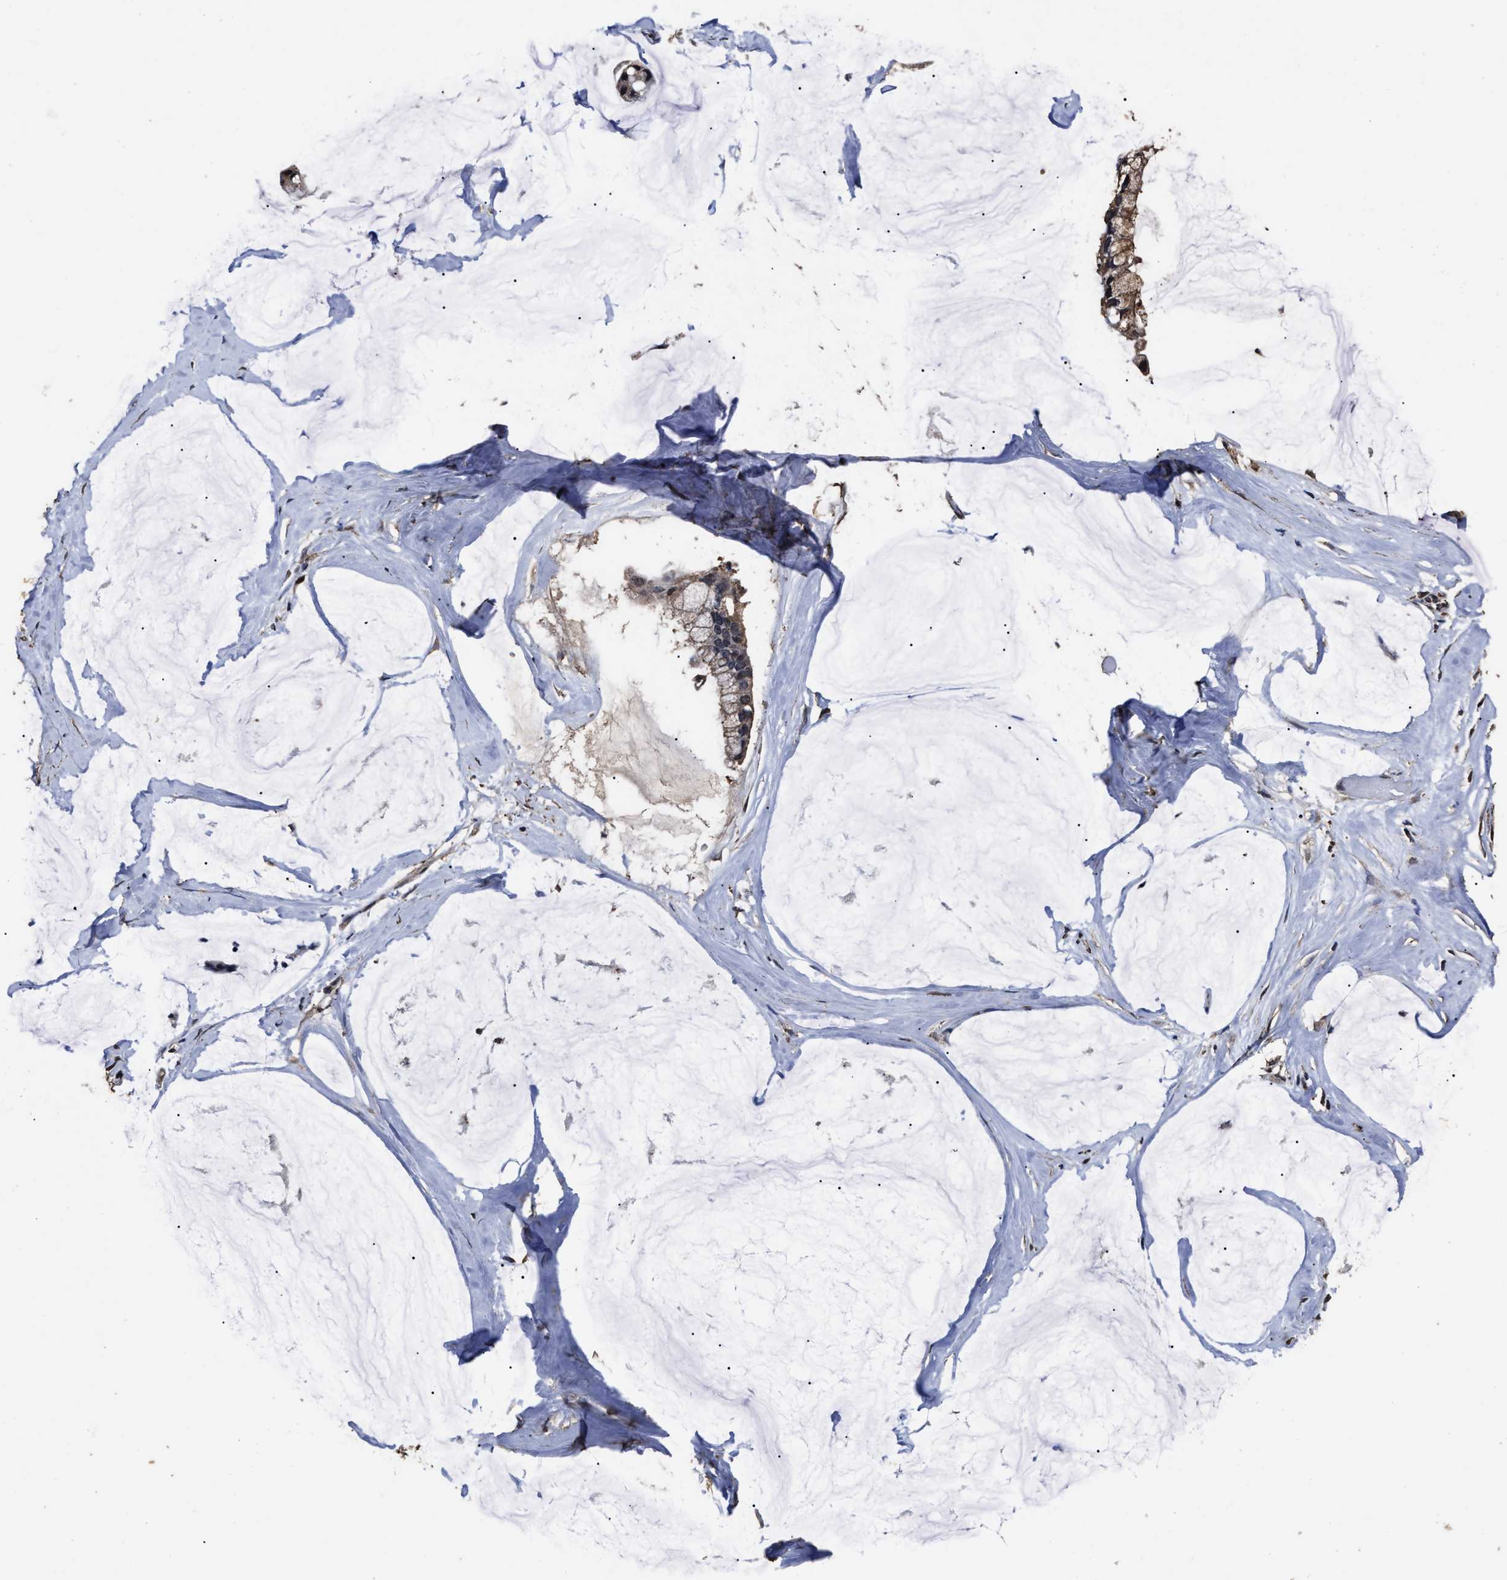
{"staining": {"intensity": "weak", "quantity": ">75%", "location": "cytoplasmic/membranous"}, "tissue": "ovarian cancer", "cell_type": "Tumor cells", "image_type": "cancer", "snomed": [{"axis": "morphology", "description": "Cystadenocarcinoma, mucinous, NOS"}, {"axis": "topography", "description": "Ovary"}], "caption": "High-power microscopy captured an immunohistochemistry histopathology image of ovarian cancer, revealing weak cytoplasmic/membranous staining in approximately >75% of tumor cells. The staining is performed using DAB (3,3'-diaminobenzidine) brown chromogen to label protein expression. The nuclei are counter-stained blue using hematoxylin.", "gene": "RSBN1L", "patient": {"sex": "female", "age": 39}}